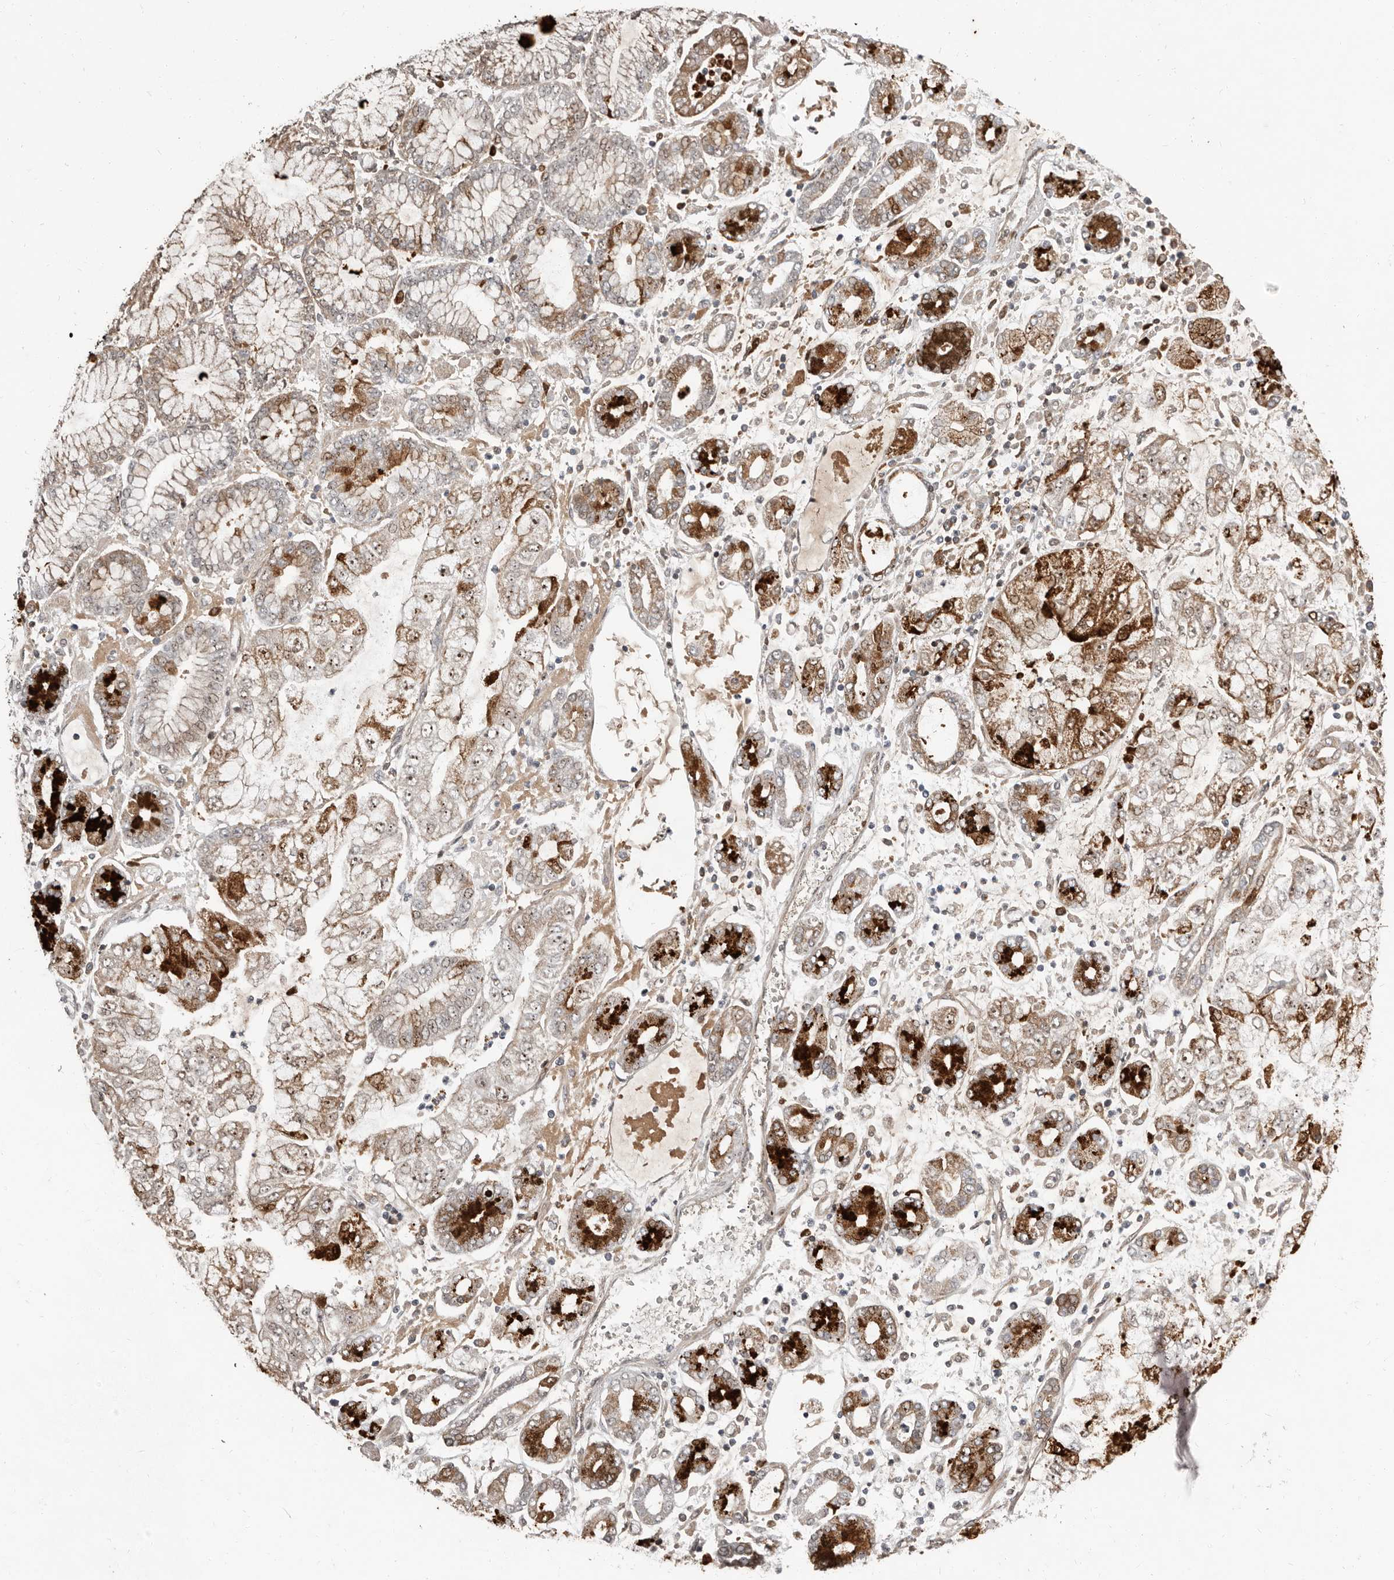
{"staining": {"intensity": "strong", "quantity": "25%-75%", "location": "cytoplasmic/membranous"}, "tissue": "stomach cancer", "cell_type": "Tumor cells", "image_type": "cancer", "snomed": [{"axis": "morphology", "description": "Adenocarcinoma, NOS"}, {"axis": "topography", "description": "Stomach"}], "caption": "Human stomach adenocarcinoma stained with a protein marker displays strong staining in tumor cells.", "gene": "APOL6", "patient": {"sex": "male", "age": 76}}